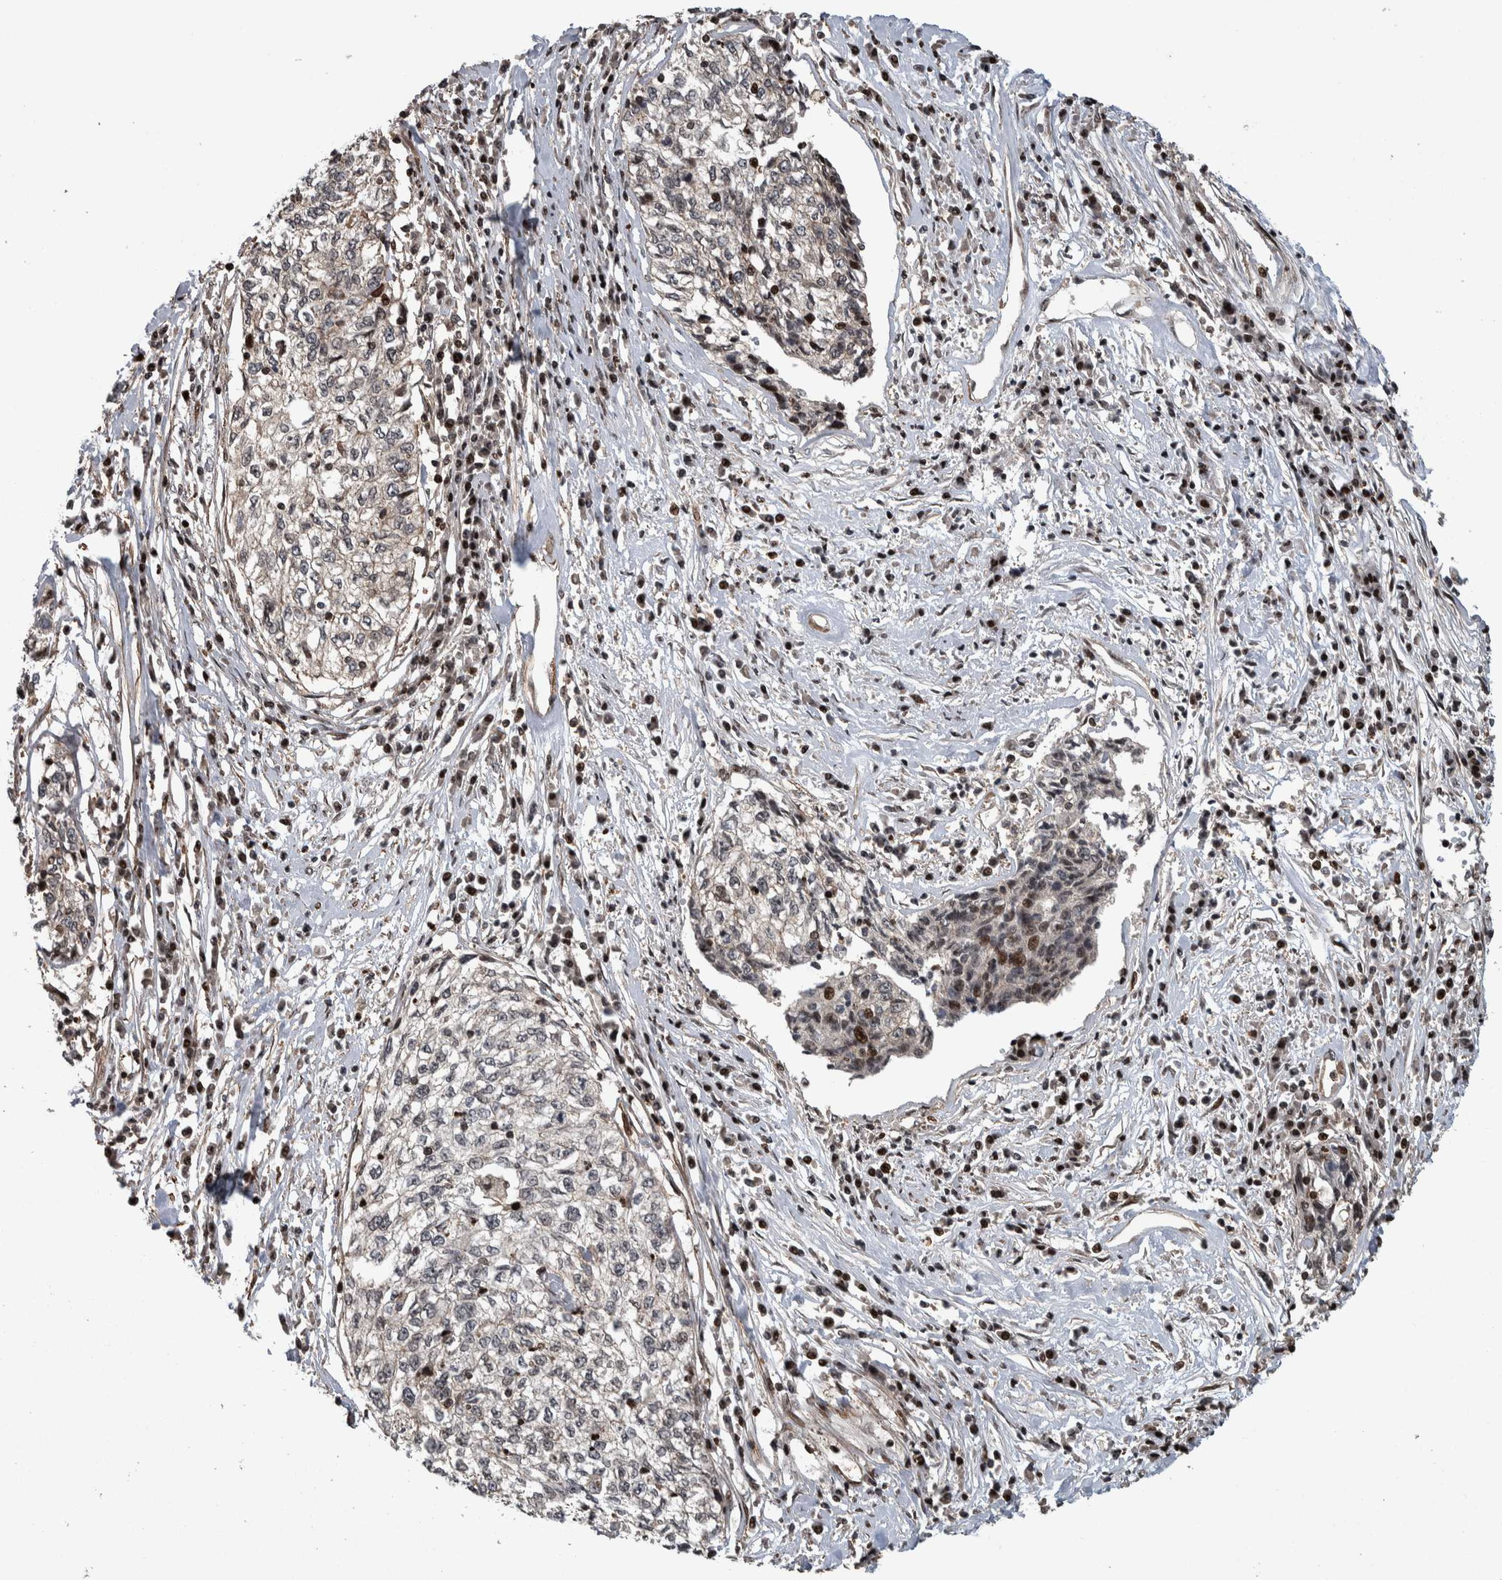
{"staining": {"intensity": "weak", "quantity": "<25%", "location": "nuclear"}, "tissue": "cervical cancer", "cell_type": "Tumor cells", "image_type": "cancer", "snomed": [{"axis": "morphology", "description": "Squamous cell carcinoma, NOS"}, {"axis": "topography", "description": "Cervix"}], "caption": "Photomicrograph shows no significant protein positivity in tumor cells of squamous cell carcinoma (cervical).", "gene": "ARFGEF1", "patient": {"sex": "female", "age": 57}}